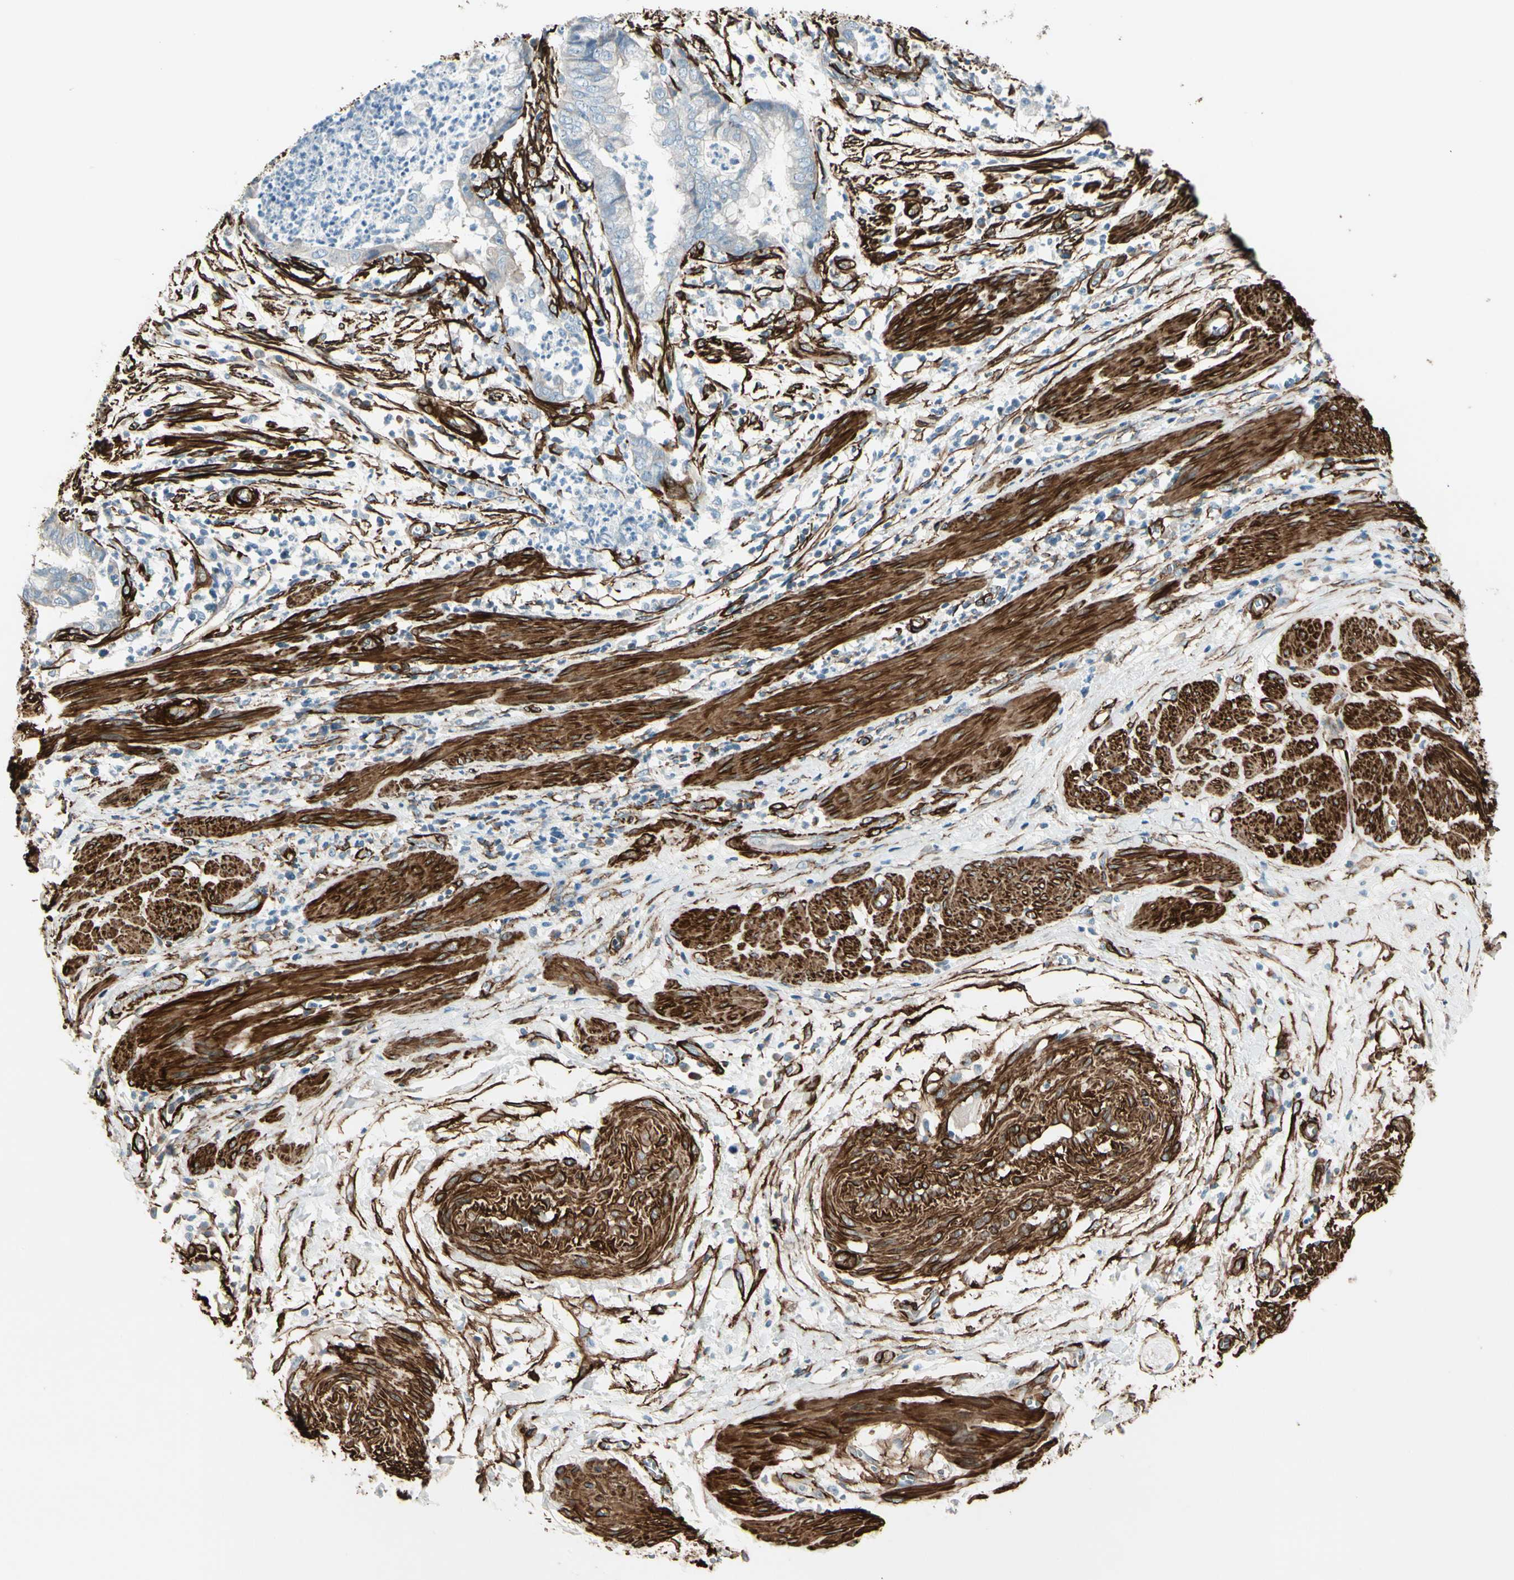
{"staining": {"intensity": "negative", "quantity": "none", "location": "none"}, "tissue": "endometrial cancer", "cell_type": "Tumor cells", "image_type": "cancer", "snomed": [{"axis": "morphology", "description": "Necrosis, NOS"}, {"axis": "morphology", "description": "Adenocarcinoma, NOS"}, {"axis": "topography", "description": "Endometrium"}], "caption": "This is a histopathology image of IHC staining of endometrial adenocarcinoma, which shows no positivity in tumor cells.", "gene": "CALD1", "patient": {"sex": "female", "age": 79}}